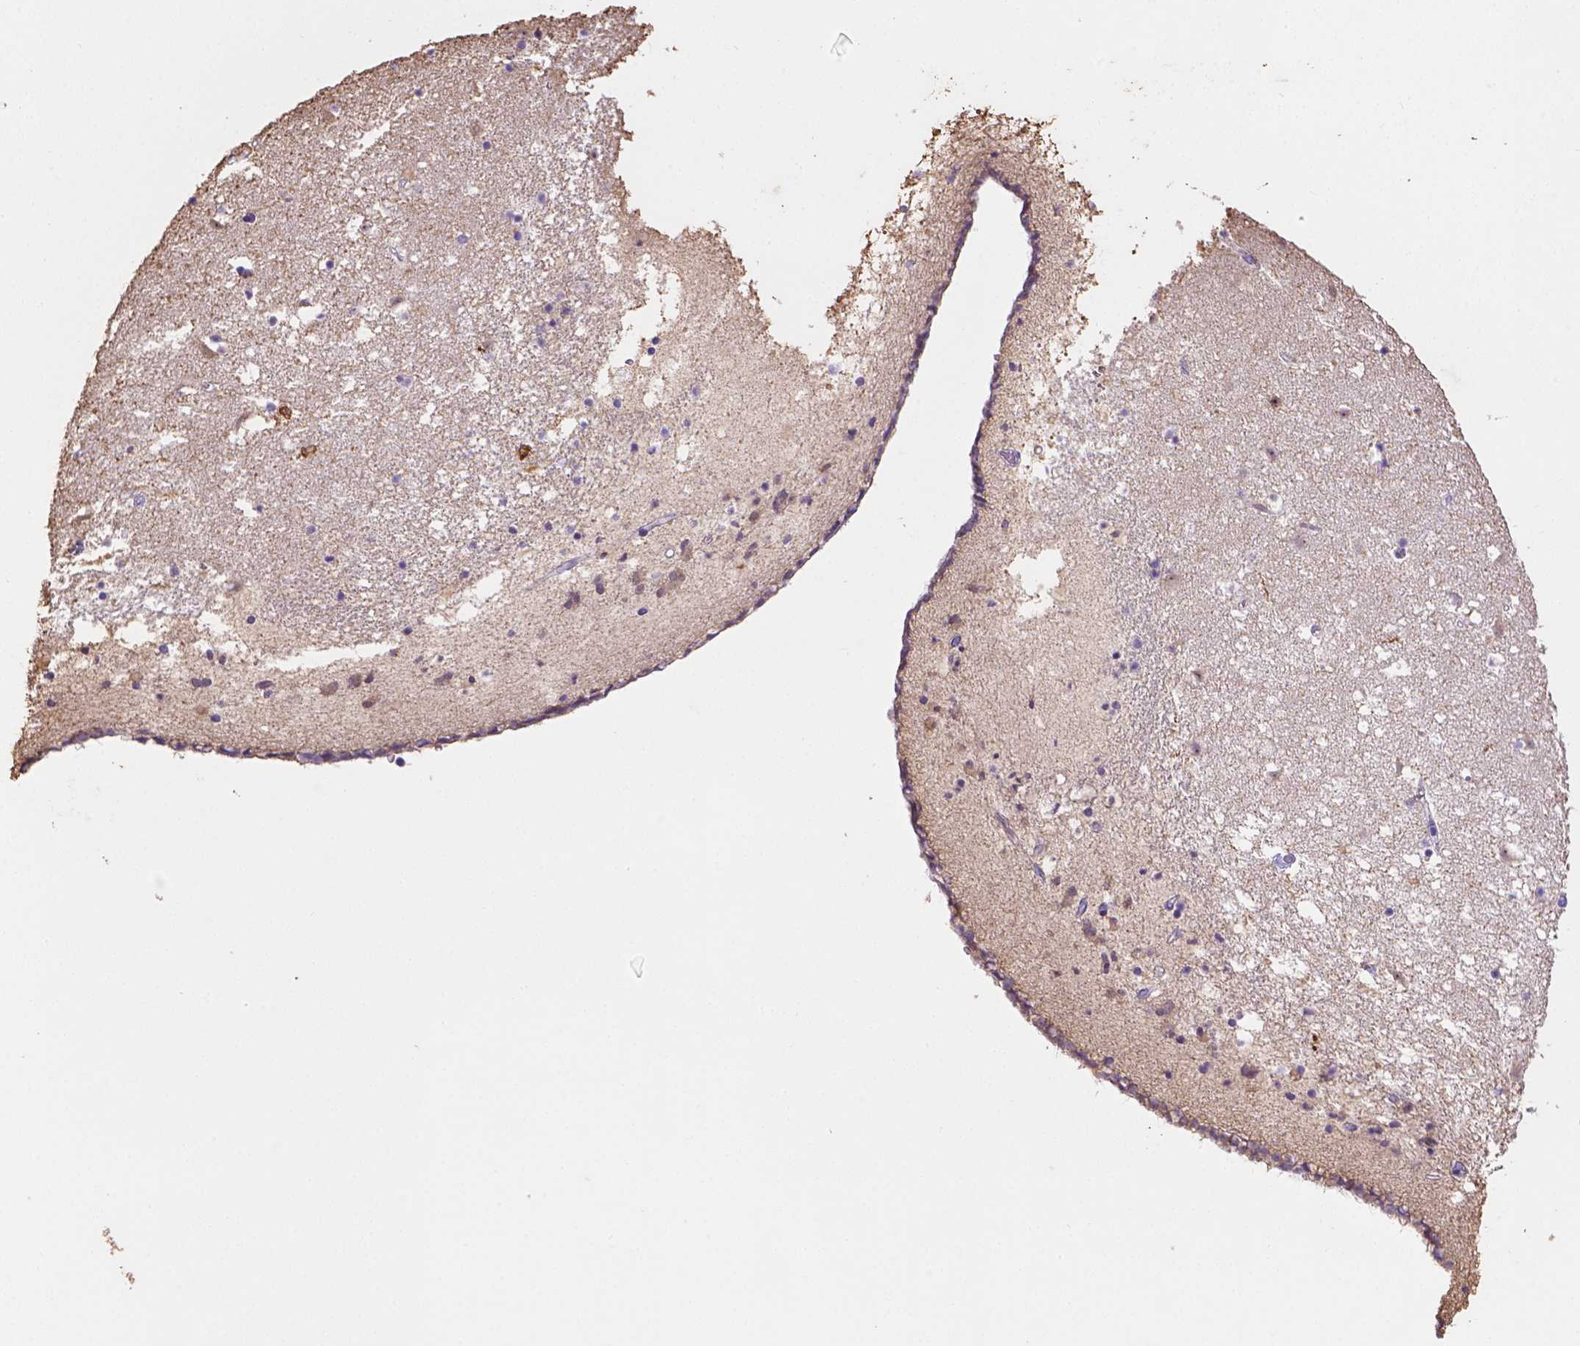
{"staining": {"intensity": "negative", "quantity": "none", "location": "none"}, "tissue": "caudate", "cell_type": "Glial cells", "image_type": "normal", "snomed": [{"axis": "morphology", "description": "Normal tissue, NOS"}, {"axis": "topography", "description": "Lateral ventricle wall"}], "caption": "High magnification brightfield microscopy of normal caudate stained with DAB (brown) and counterstained with hematoxylin (blue): glial cells show no significant staining. (DAB immunohistochemistry (IHC) visualized using brightfield microscopy, high magnification).", "gene": "PNMA2", "patient": {"sex": "female", "age": 42}}